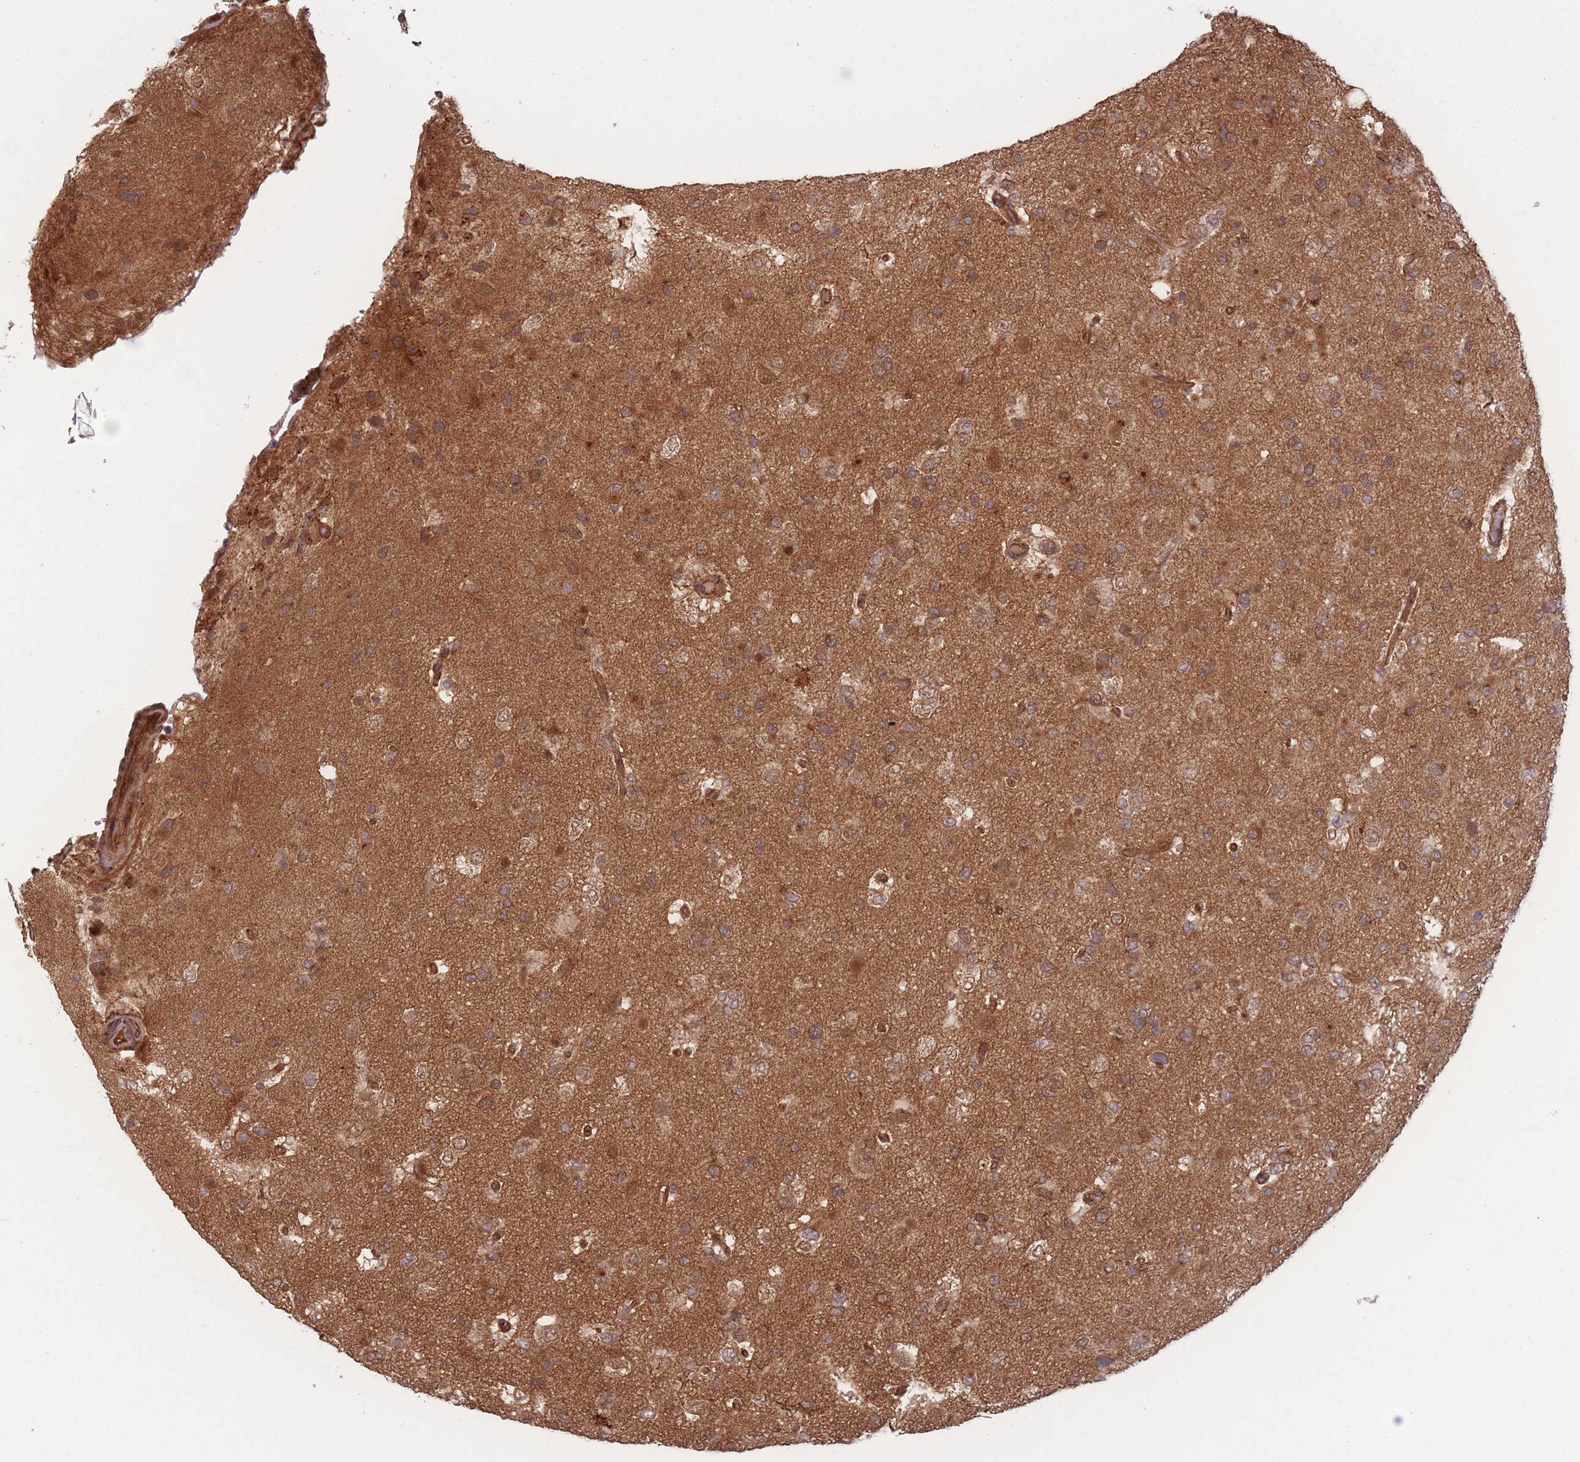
{"staining": {"intensity": "moderate", "quantity": ">75%", "location": "cytoplasmic/membranous"}, "tissue": "glioma", "cell_type": "Tumor cells", "image_type": "cancer", "snomed": [{"axis": "morphology", "description": "Glioma, malignant, High grade"}, {"axis": "topography", "description": "Brain"}], "caption": "This image shows glioma stained with IHC to label a protein in brown. The cytoplasmic/membranous of tumor cells show moderate positivity for the protein. Nuclei are counter-stained blue.", "gene": "PODXL2", "patient": {"sex": "male", "age": 53}}